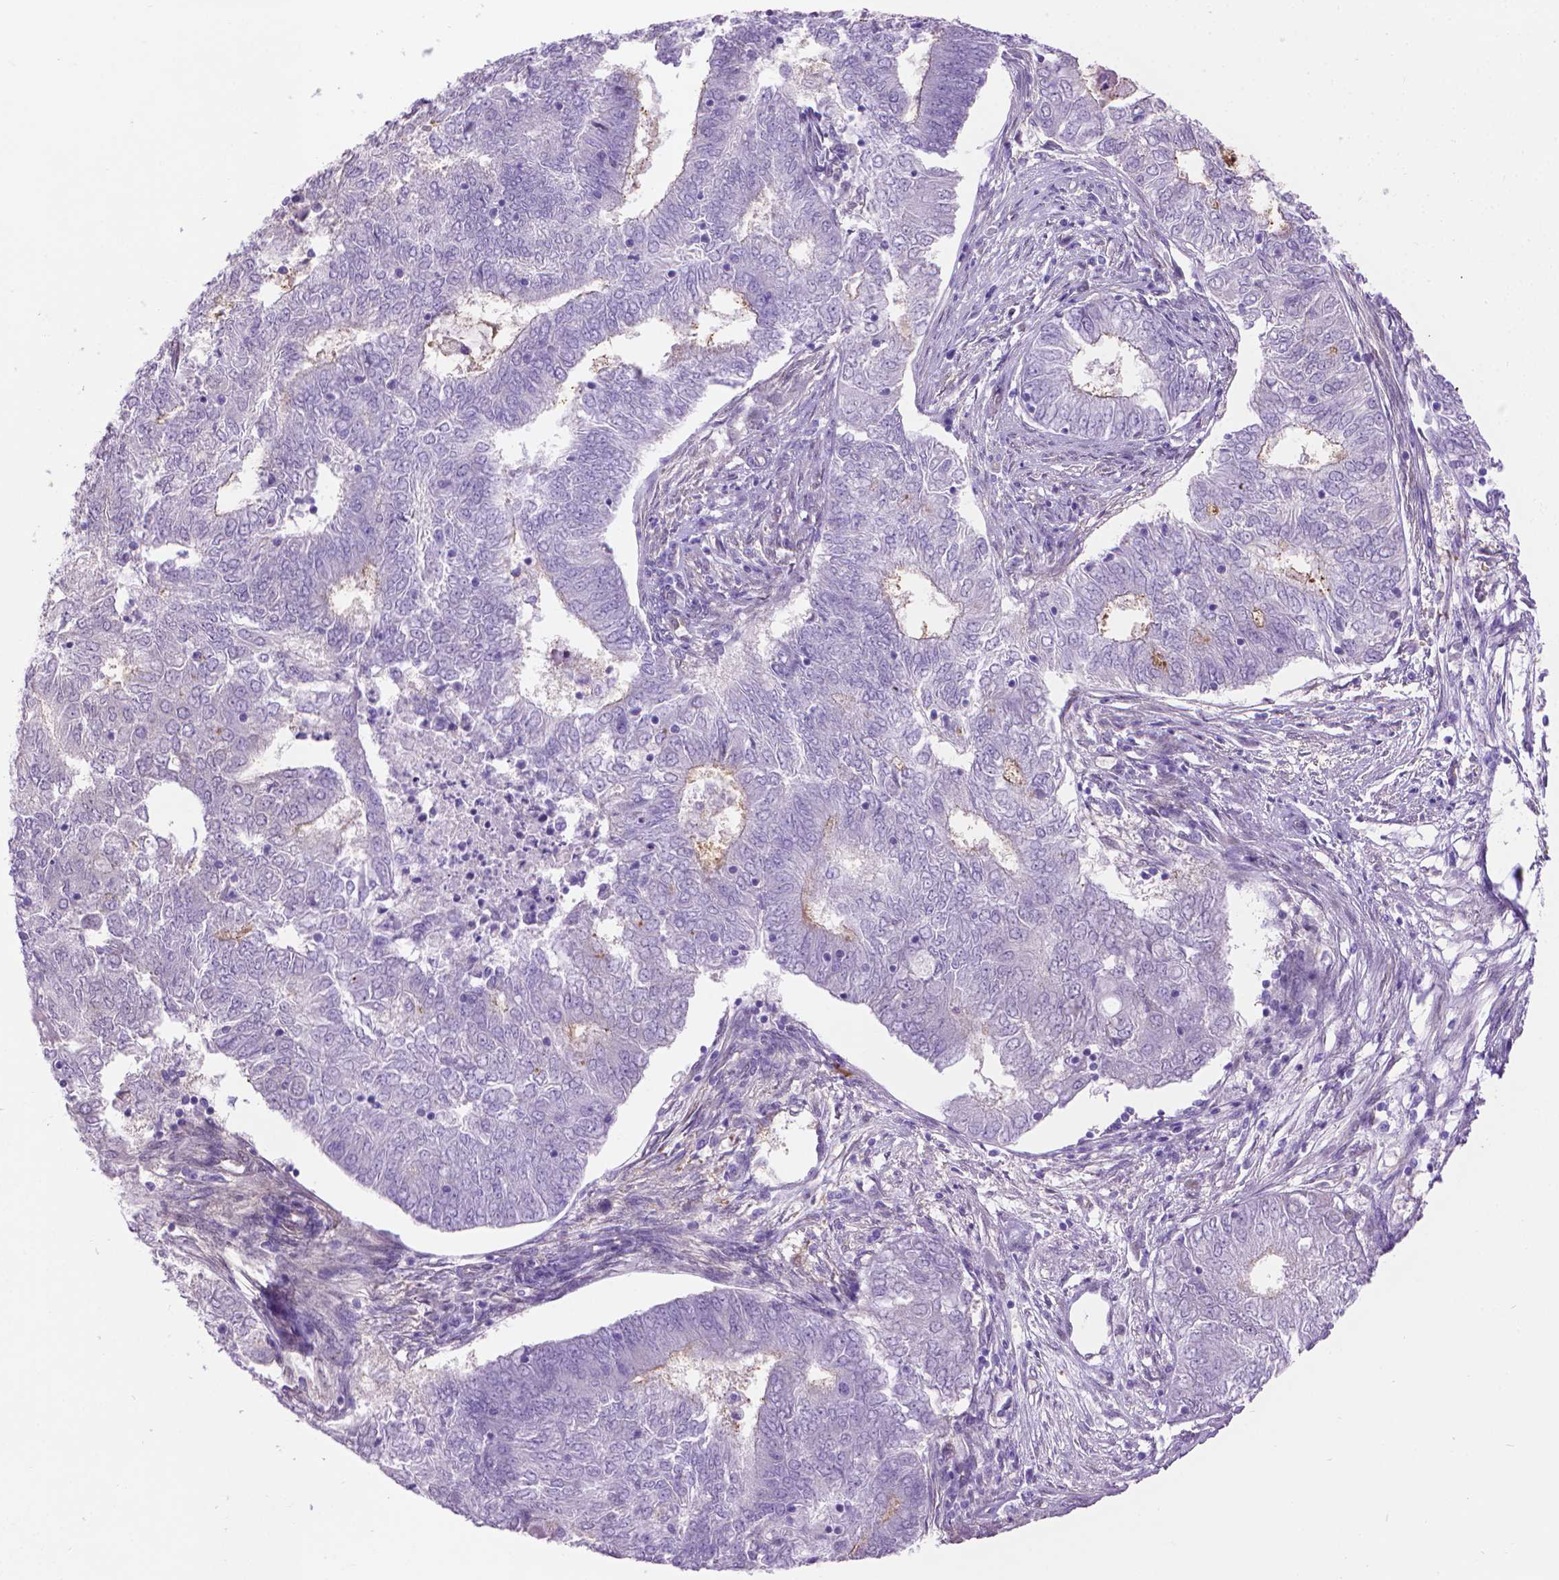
{"staining": {"intensity": "negative", "quantity": "none", "location": "none"}, "tissue": "endometrial cancer", "cell_type": "Tumor cells", "image_type": "cancer", "snomed": [{"axis": "morphology", "description": "Adenocarcinoma, NOS"}, {"axis": "topography", "description": "Endometrium"}], "caption": "Immunohistochemistry histopathology image of neoplastic tissue: endometrial adenocarcinoma stained with DAB reveals no significant protein staining in tumor cells.", "gene": "CLIC4", "patient": {"sex": "female", "age": 62}}